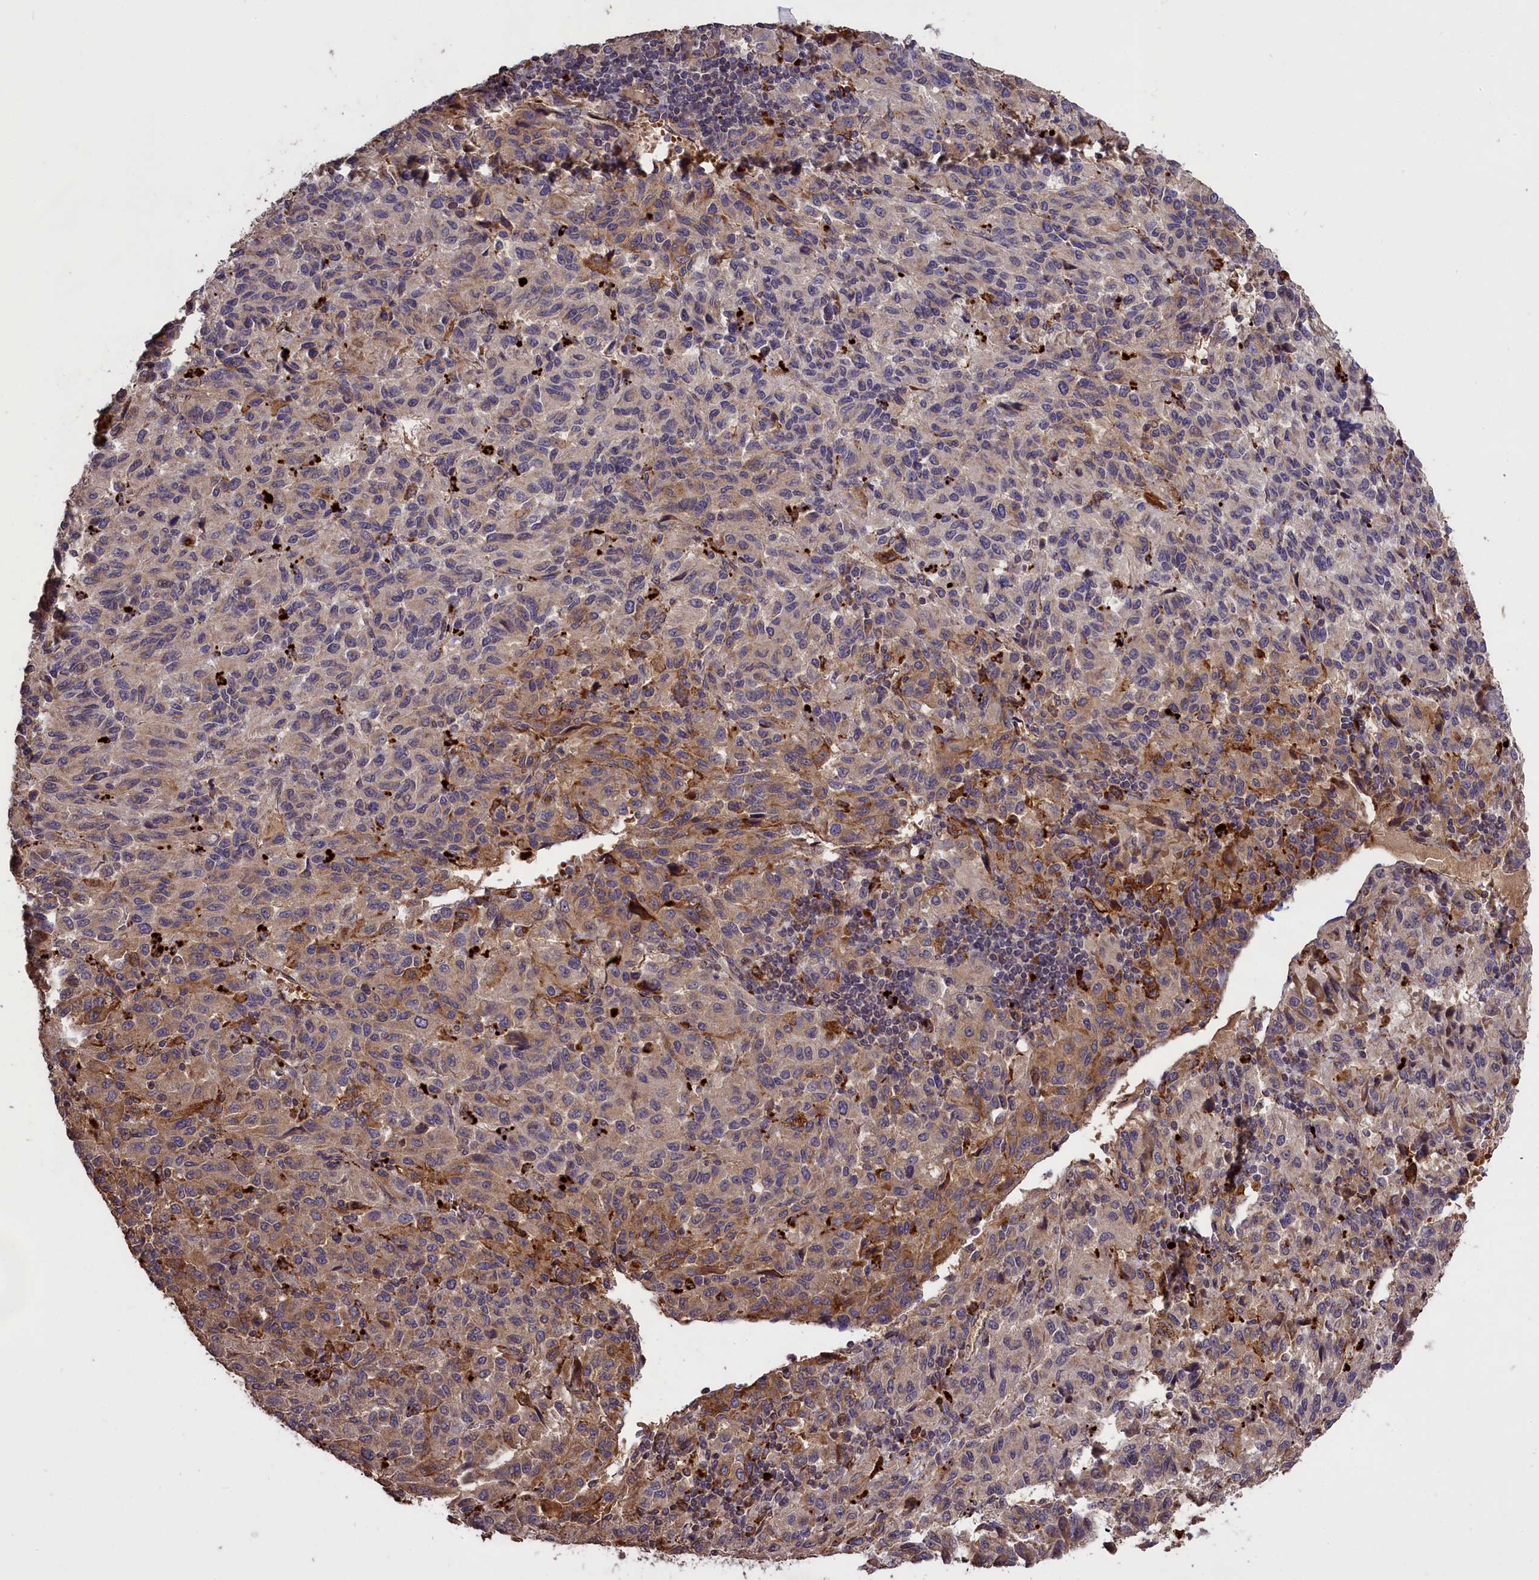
{"staining": {"intensity": "moderate", "quantity": "<25%", "location": "cytoplasmic/membranous"}, "tissue": "melanoma", "cell_type": "Tumor cells", "image_type": "cancer", "snomed": [{"axis": "morphology", "description": "Malignant melanoma, Metastatic site"}, {"axis": "topography", "description": "Lung"}], "caption": "DAB immunohistochemical staining of human melanoma demonstrates moderate cytoplasmic/membranous protein expression in about <25% of tumor cells. Nuclei are stained in blue.", "gene": "CLRN2", "patient": {"sex": "male", "age": 64}}